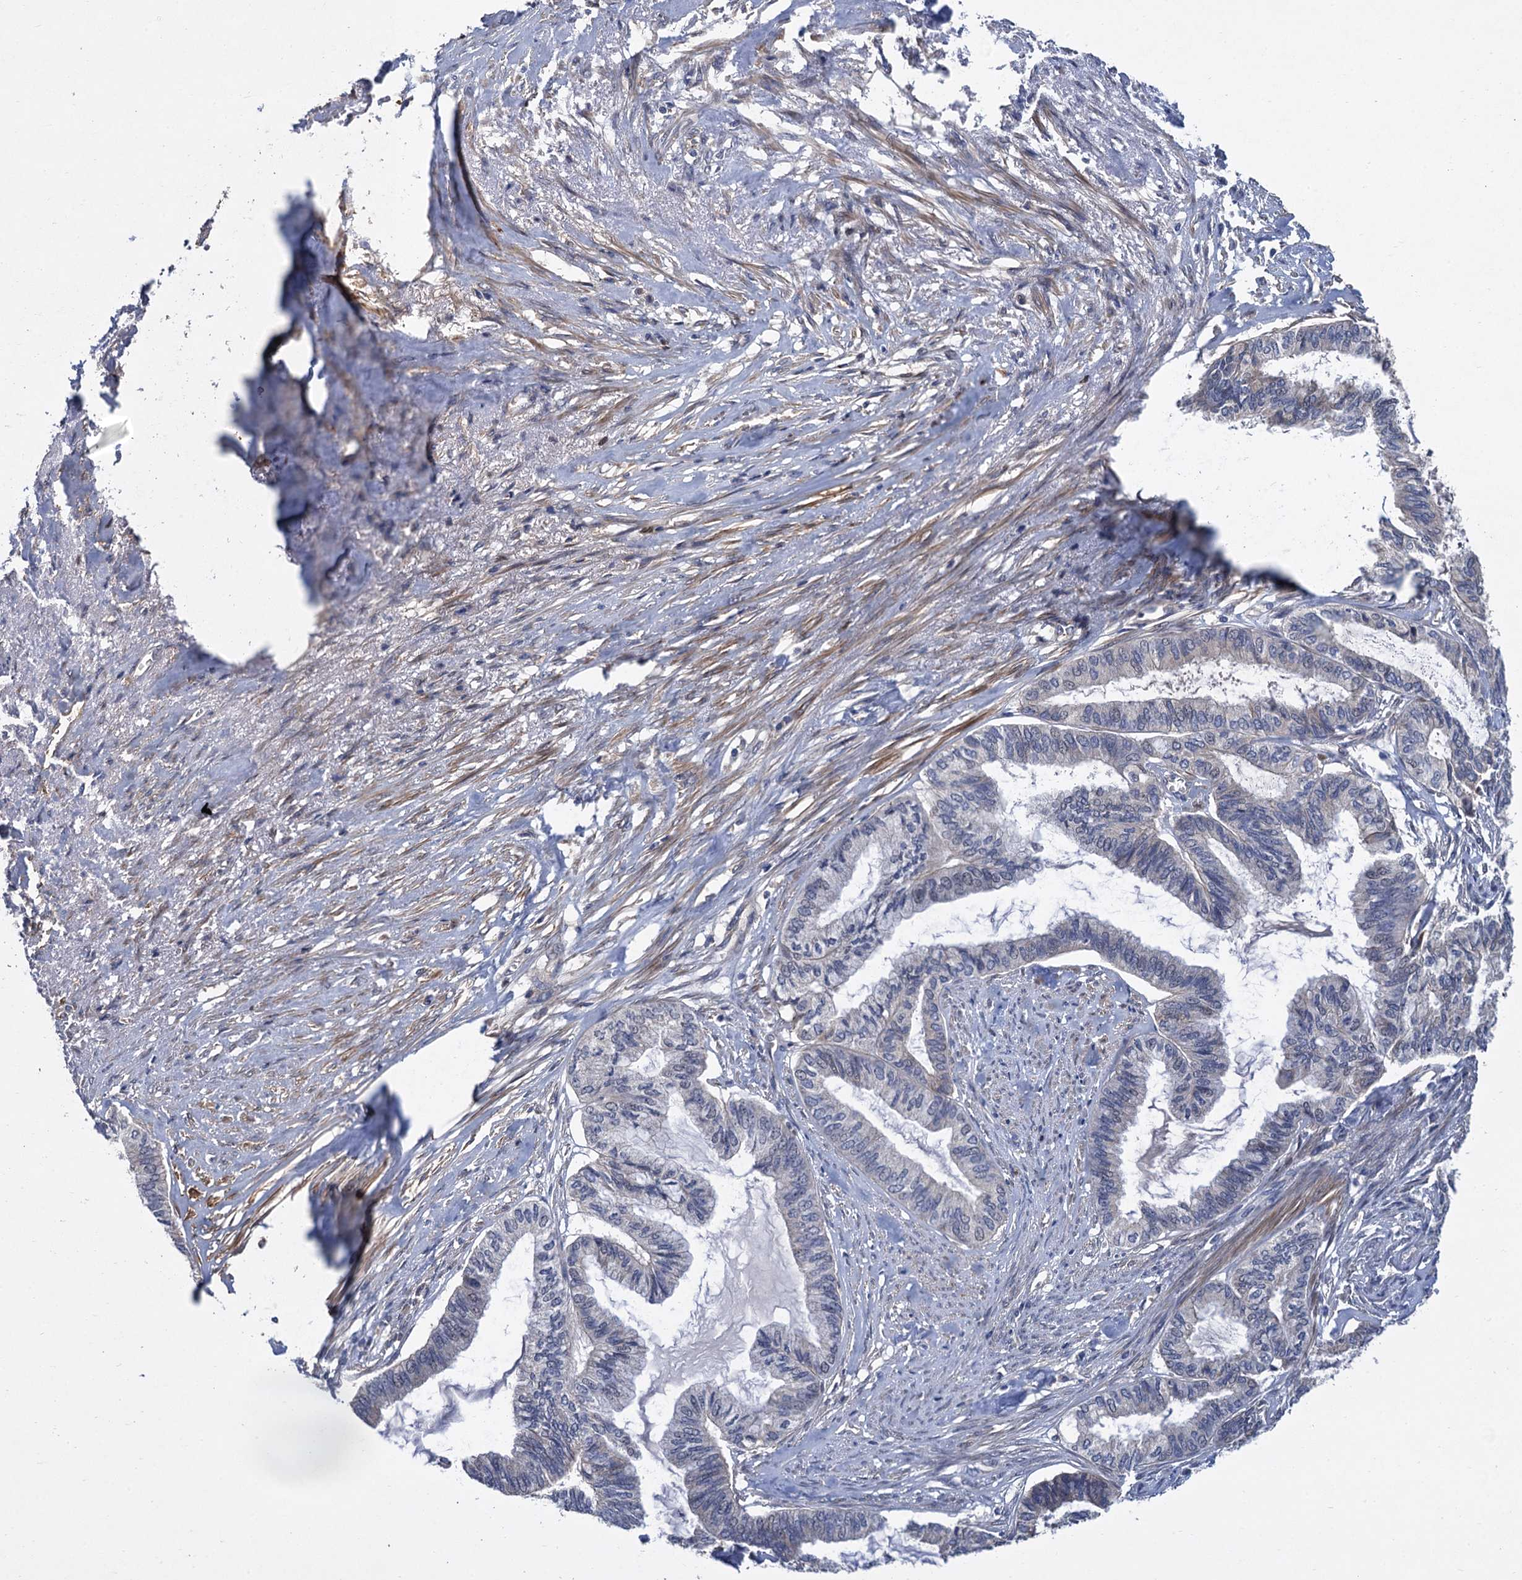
{"staining": {"intensity": "negative", "quantity": "none", "location": "none"}, "tissue": "endometrial cancer", "cell_type": "Tumor cells", "image_type": "cancer", "snomed": [{"axis": "morphology", "description": "Adenocarcinoma, NOS"}, {"axis": "topography", "description": "Endometrium"}], "caption": "Human adenocarcinoma (endometrial) stained for a protein using immunohistochemistry exhibits no staining in tumor cells.", "gene": "TRAF7", "patient": {"sex": "female", "age": 86}}